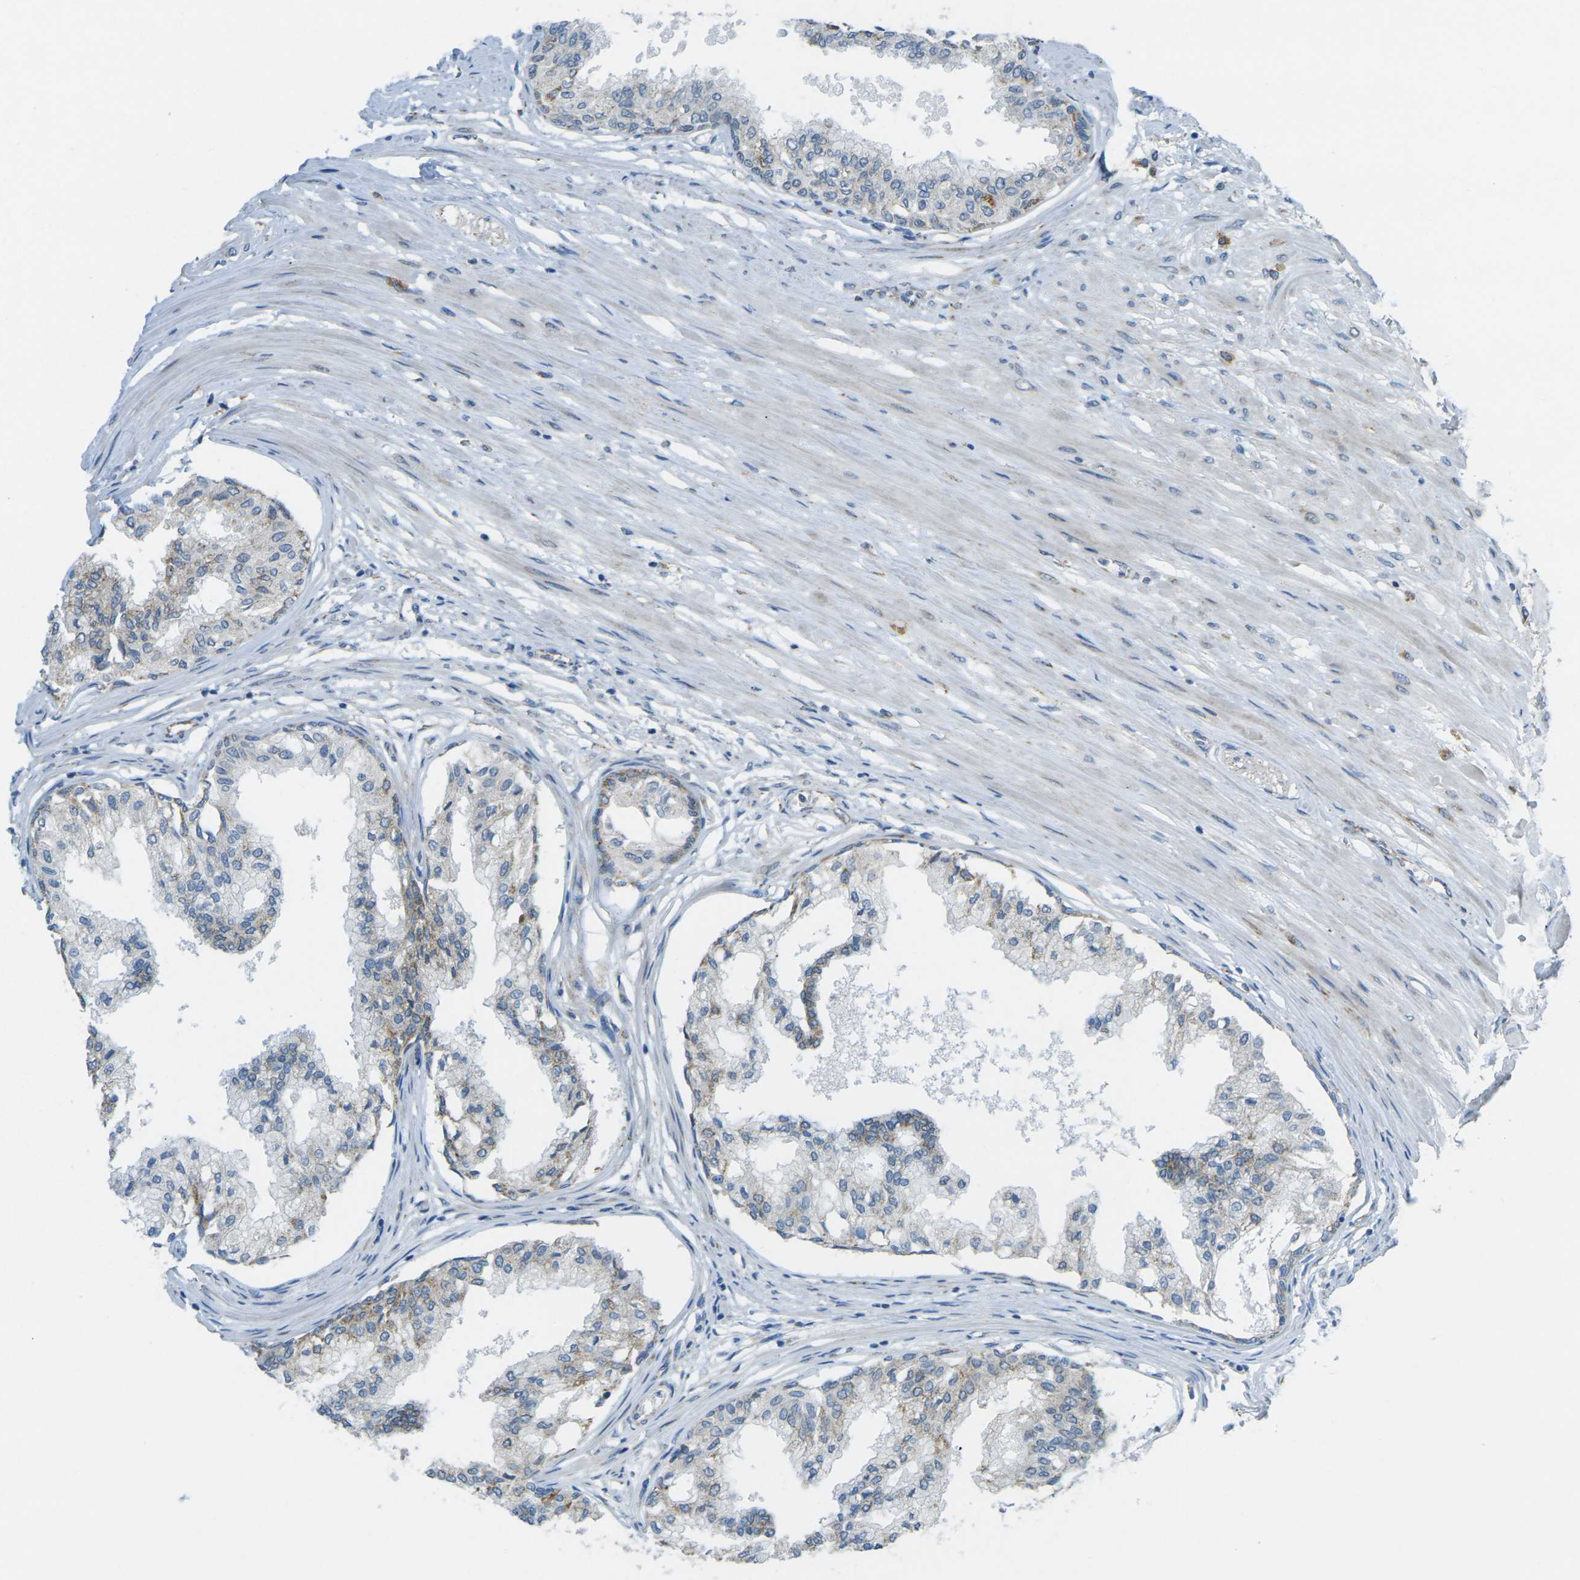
{"staining": {"intensity": "moderate", "quantity": ">75%", "location": "cytoplasmic/membranous"}, "tissue": "prostate", "cell_type": "Glandular cells", "image_type": "normal", "snomed": [{"axis": "morphology", "description": "Normal tissue, NOS"}, {"axis": "topography", "description": "Prostate"}, {"axis": "topography", "description": "Seminal veicle"}], "caption": "Immunohistochemical staining of unremarkable human prostate shows medium levels of moderate cytoplasmic/membranous staining in about >75% of glandular cells. Immunohistochemistry stains the protein of interest in brown and the nuclei are stained blue.", "gene": "CYB5R1", "patient": {"sex": "male", "age": 60}}